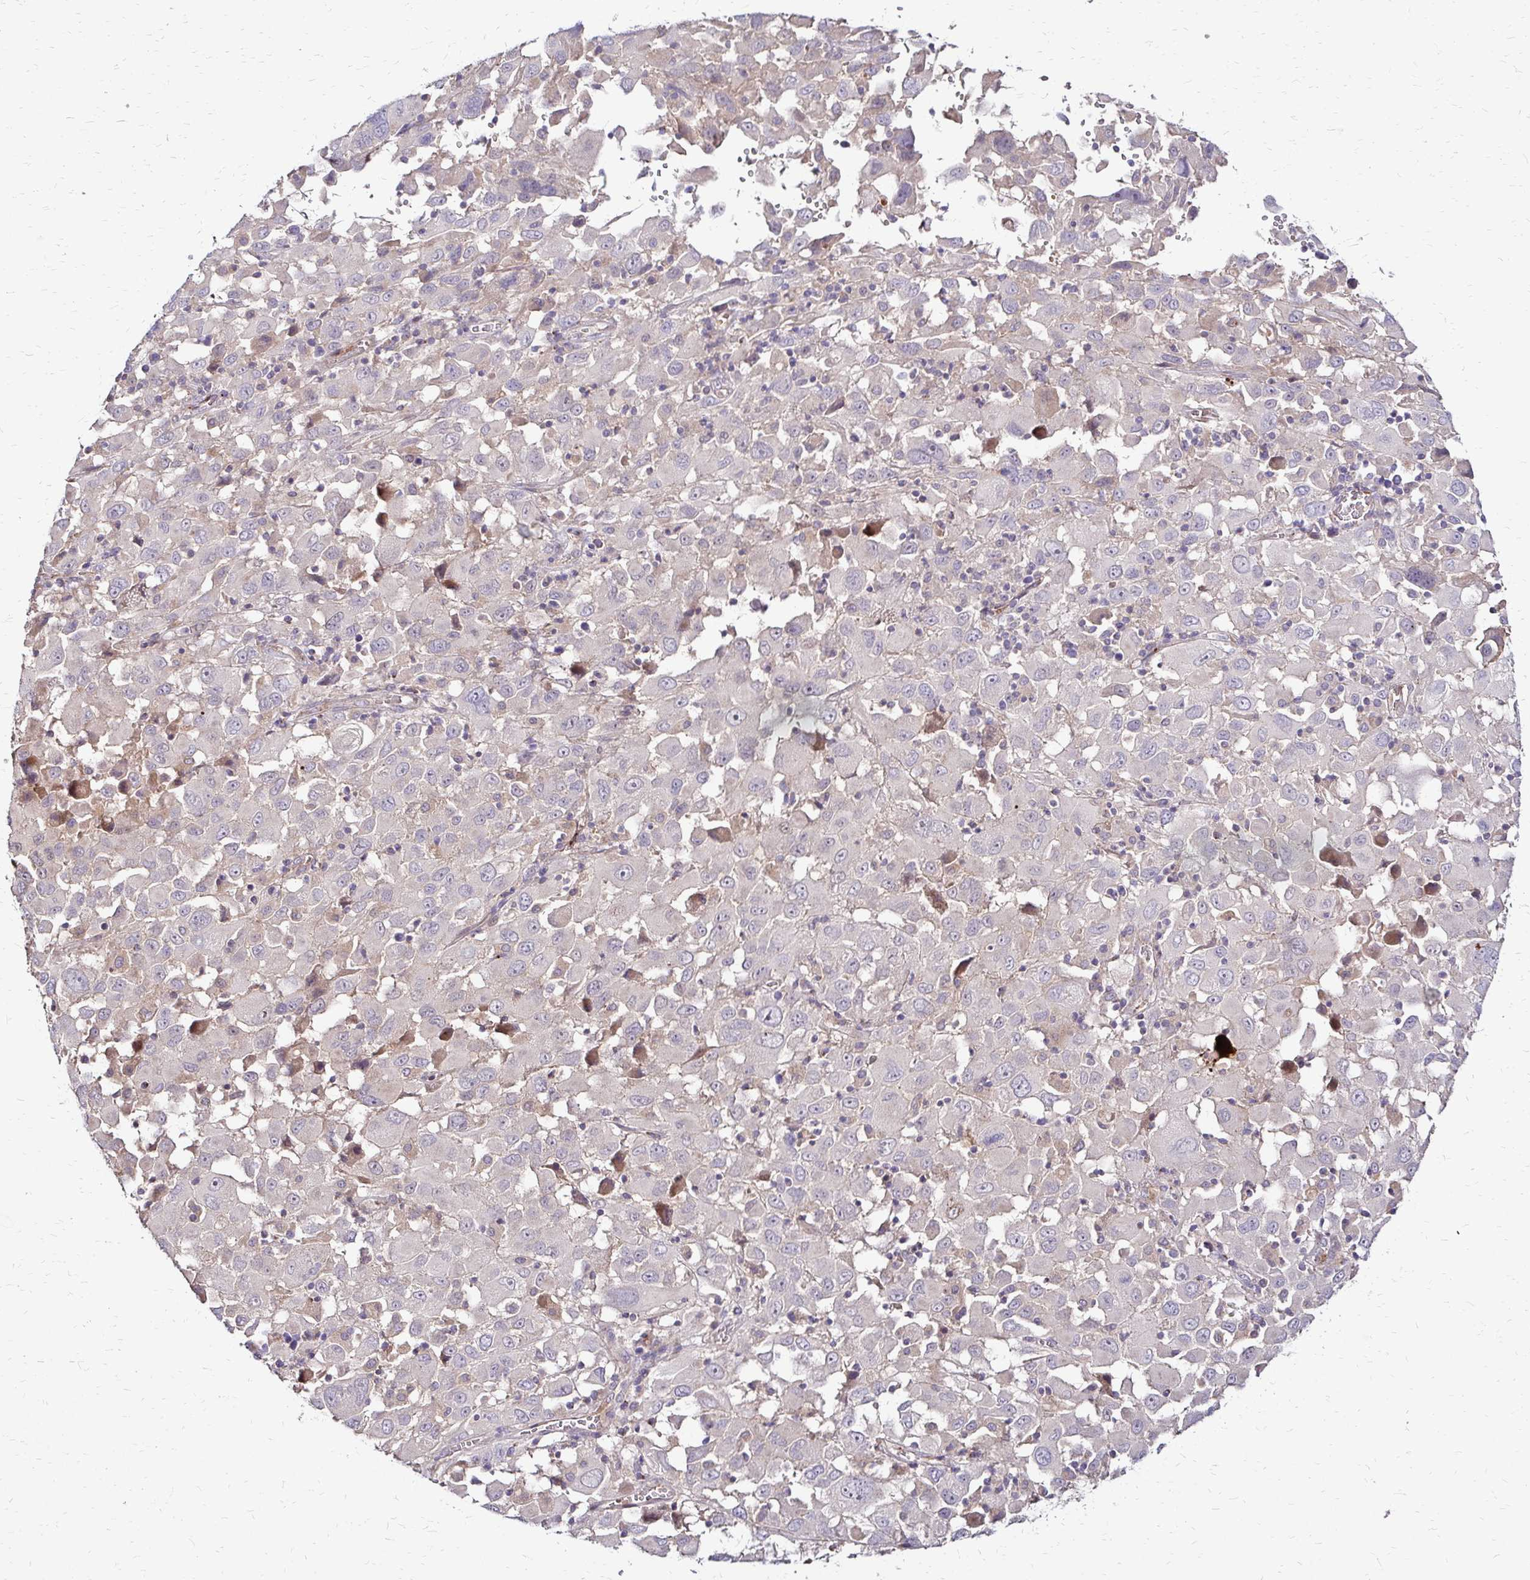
{"staining": {"intensity": "negative", "quantity": "none", "location": "none"}, "tissue": "melanoma", "cell_type": "Tumor cells", "image_type": "cancer", "snomed": [{"axis": "morphology", "description": "Malignant melanoma, Metastatic site"}, {"axis": "topography", "description": "Soft tissue"}], "caption": "This is an immunohistochemistry photomicrograph of melanoma. There is no positivity in tumor cells.", "gene": "IDUA", "patient": {"sex": "male", "age": 50}}